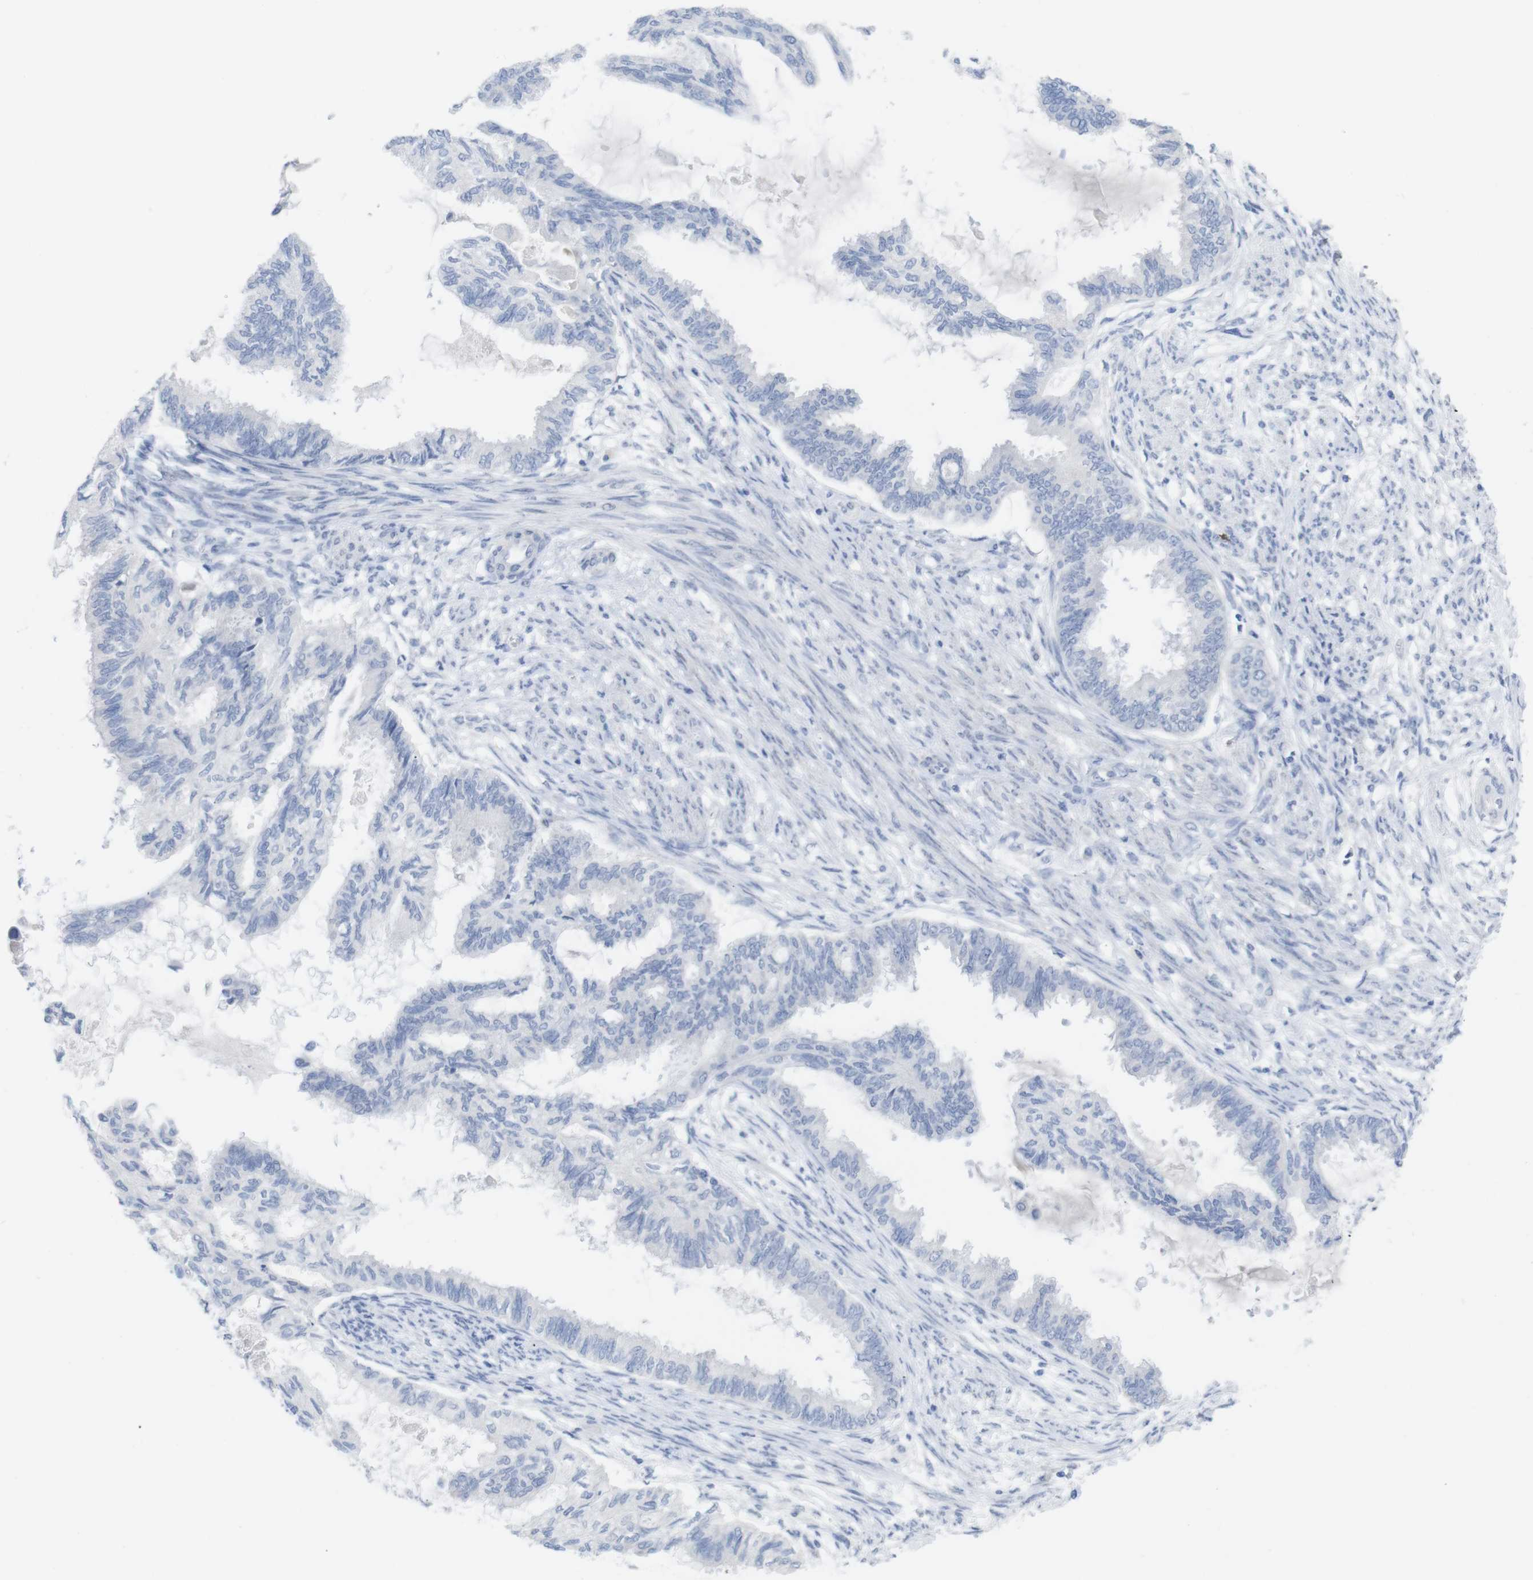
{"staining": {"intensity": "negative", "quantity": "none", "location": "none"}, "tissue": "cervical cancer", "cell_type": "Tumor cells", "image_type": "cancer", "snomed": [{"axis": "morphology", "description": "Normal tissue, NOS"}, {"axis": "morphology", "description": "Adenocarcinoma, NOS"}, {"axis": "topography", "description": "Cervix"}, {"axis": "topography", "description": "Endometrium"}], "caption": "A high-resolution micrograph shows immunohistochemistry (IHC) staining of adenocarcinoma (cervical), which reveals no significant positivity in tumor cells.", "gene": "PNMA1", "patient": {"sex": "female", "age": 86}}